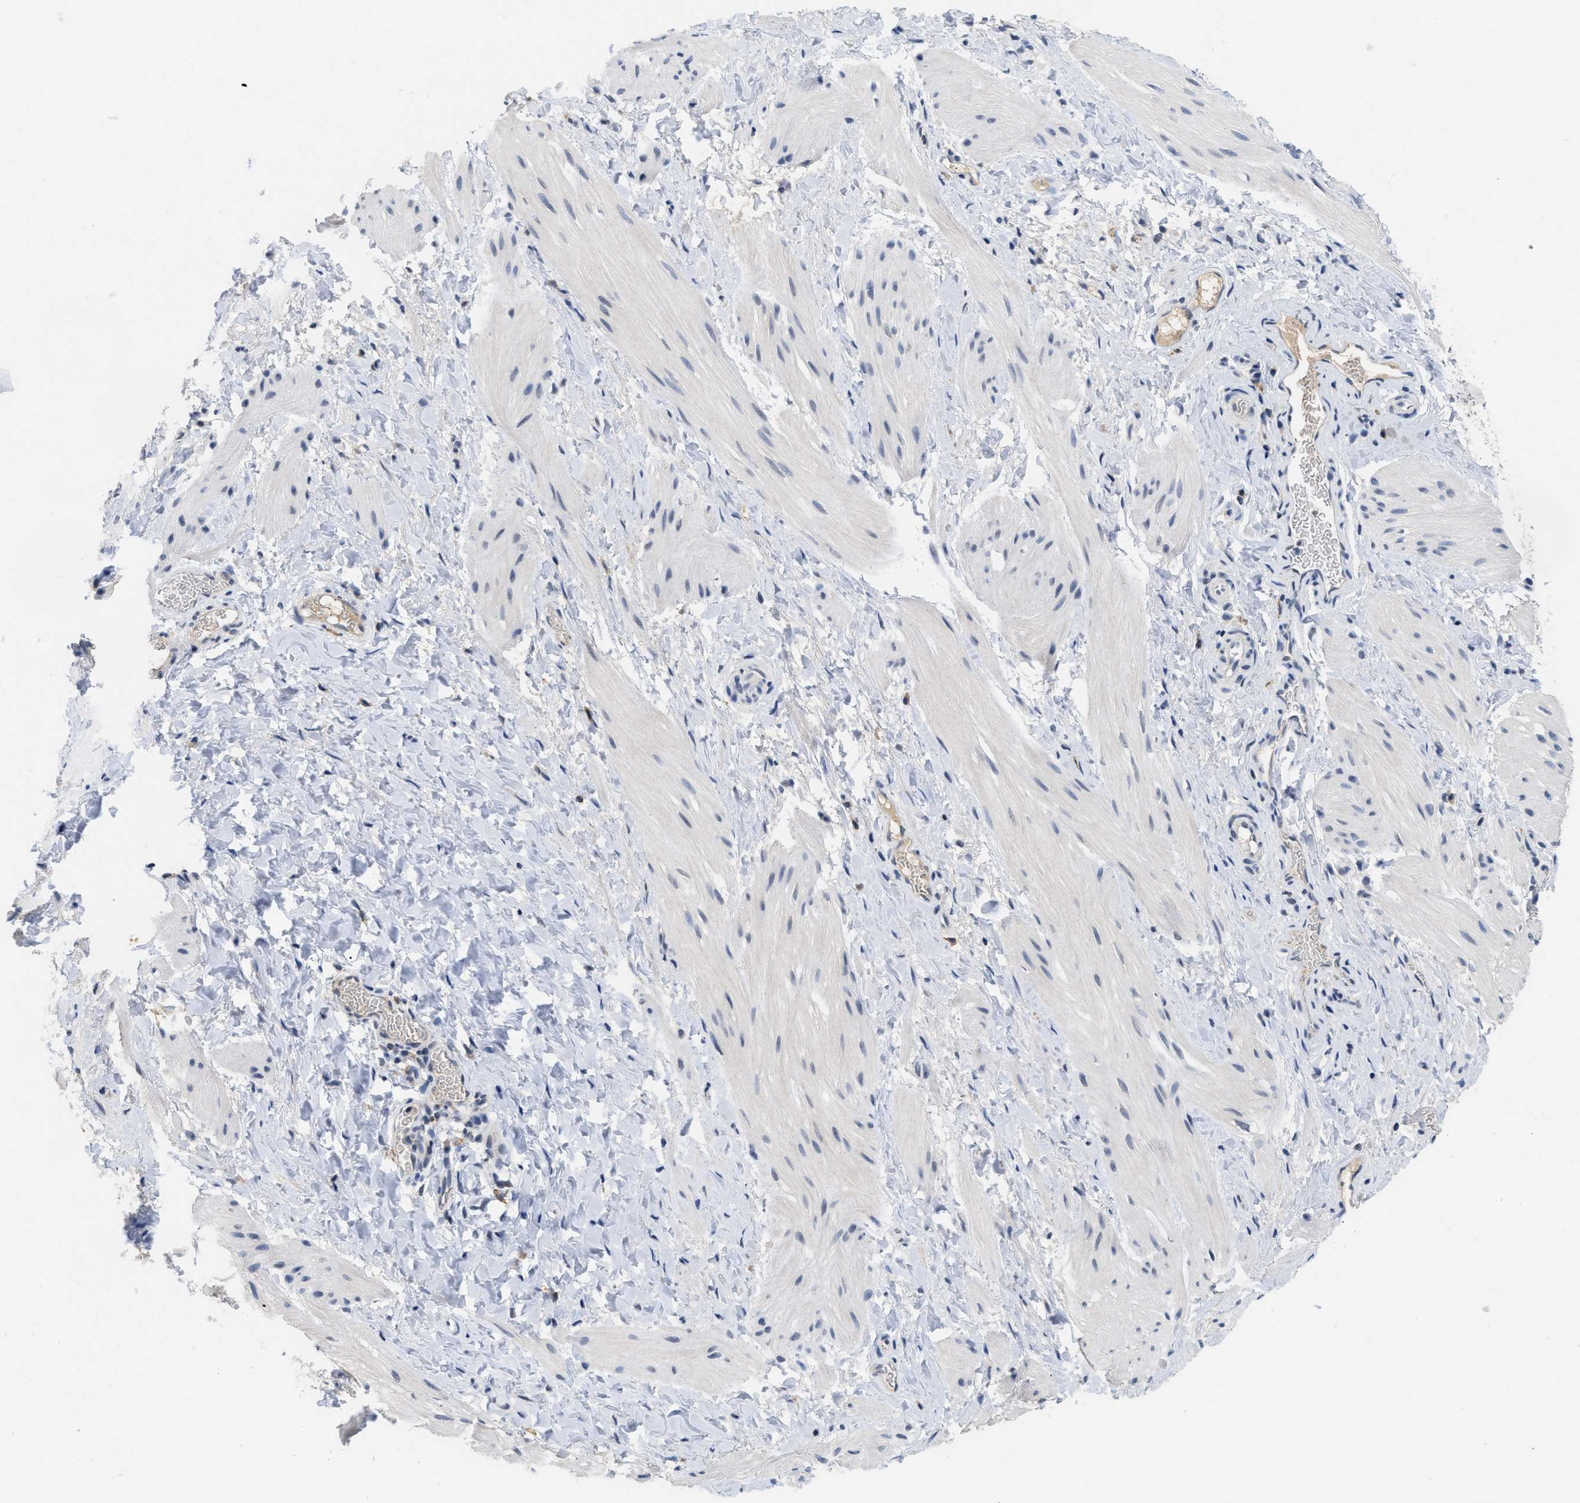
{"staining": {"intensity": "negative", "quantity": "none", "location": "none"}, "tissue": "smooth muscle", "cell_type": "Smooth muscle cells", "image_type": "normal", "snomed": [{"axis": "morphology", "description": "Normal tissue, NOS"}, {"axis": "topography", "description": "Smooth muscle"}], "caption": "The immunohistochemistry histopathology image has no significant positivity in smooth muscle cells of smooth muscle.", "gene": "GGNBP2", "patient": {"sex": "male", "age": 16}}